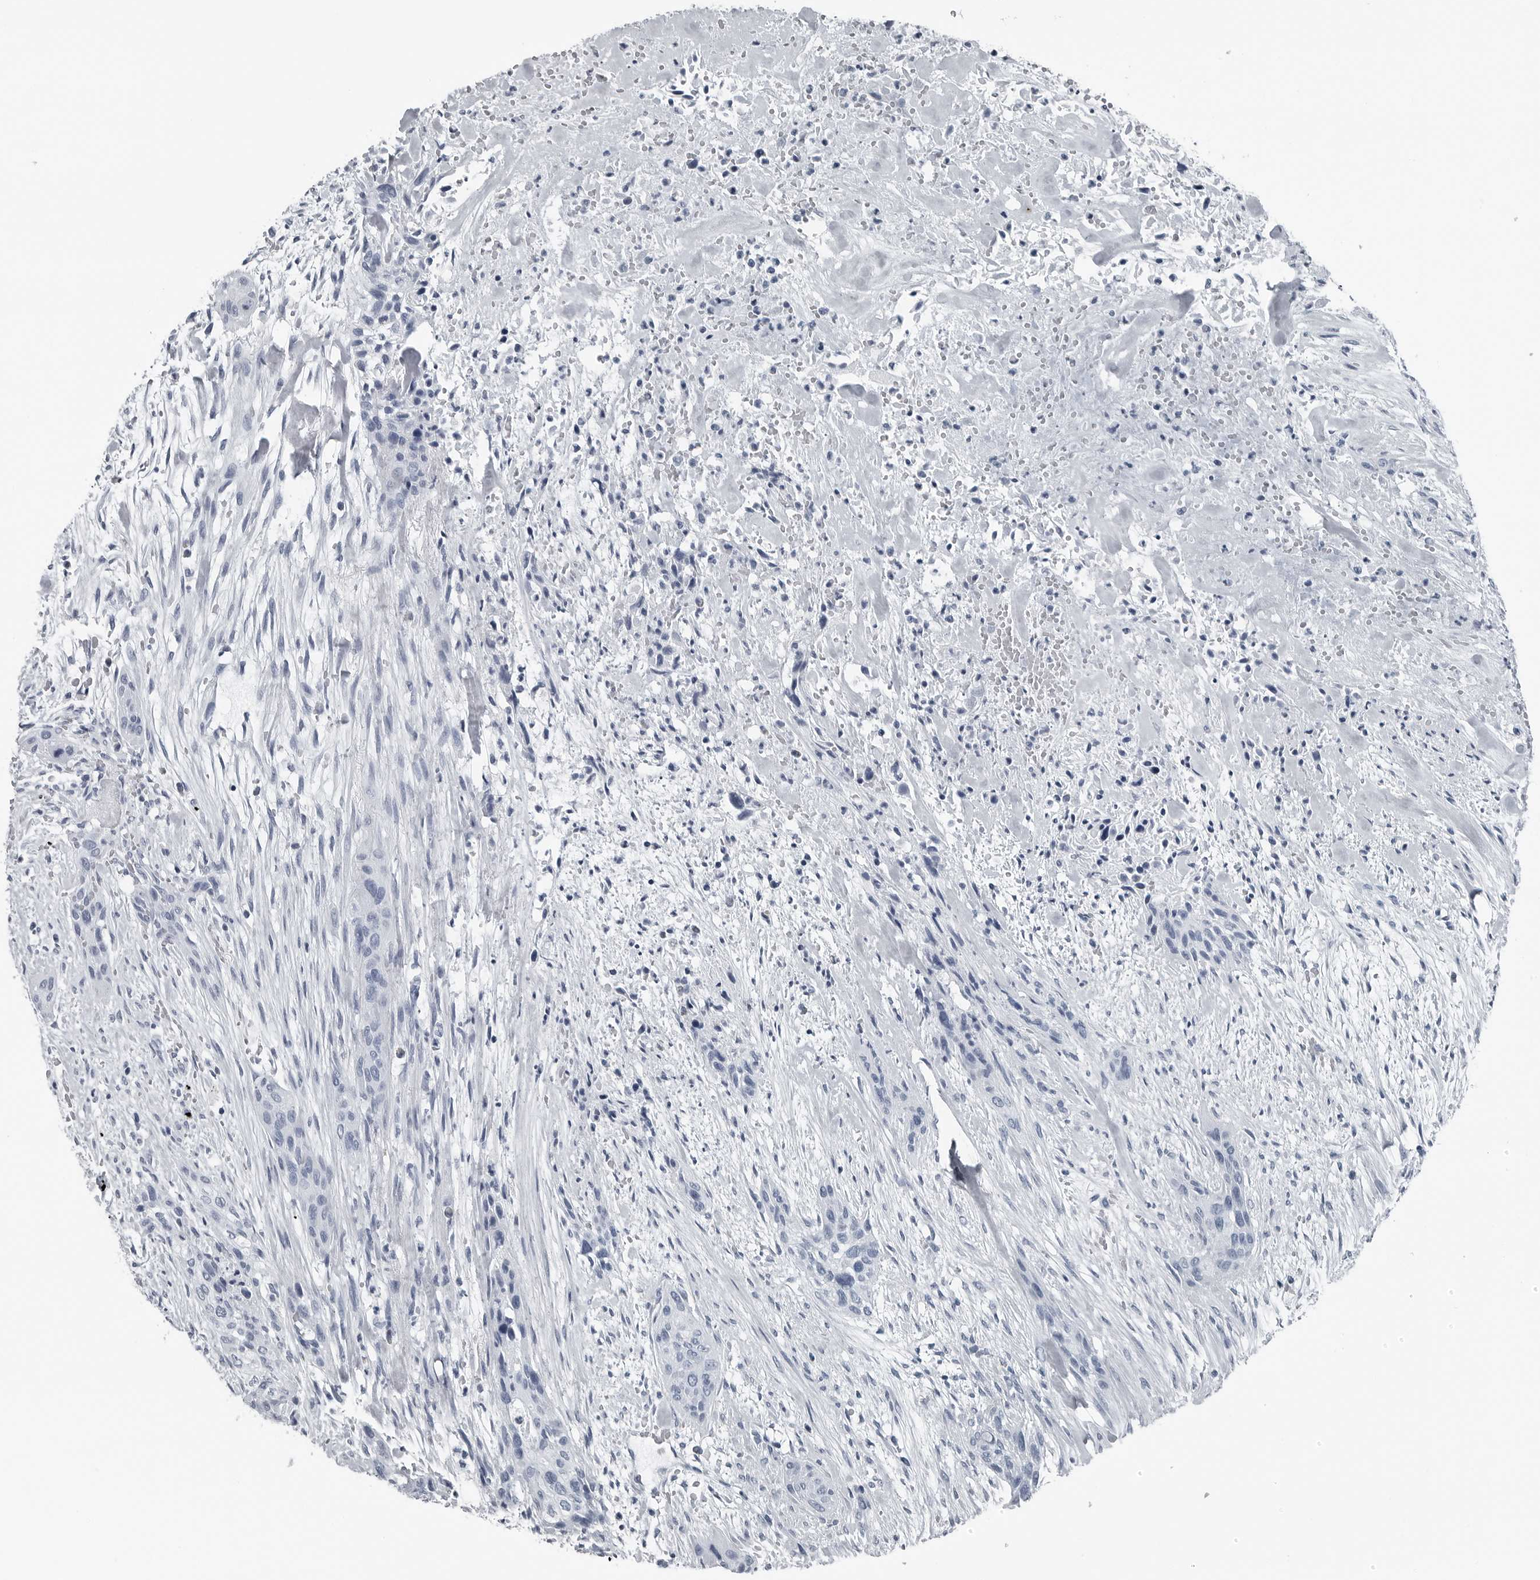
{"staining": {"intensity": "negative", "quantity": "none", "location": "none"}, "tissue": "urothelial cancer", "cell_type": "Tumor cells", "image_type": "cancer", "snomed": [{"axis": "morphology", "description": "Urothelial carcinoma, High grade"}, {"axis": "topography", "description": "Urinary bladder"}], "caption": "IHC histopathology image of high-grade urothelial carcinoma stained for a protein (brown), which shows no positivity in tumor cells. Nuclei are stained in blue.", "gene": "SPINK1", "patient": {"sex": "male", "age": 35}}